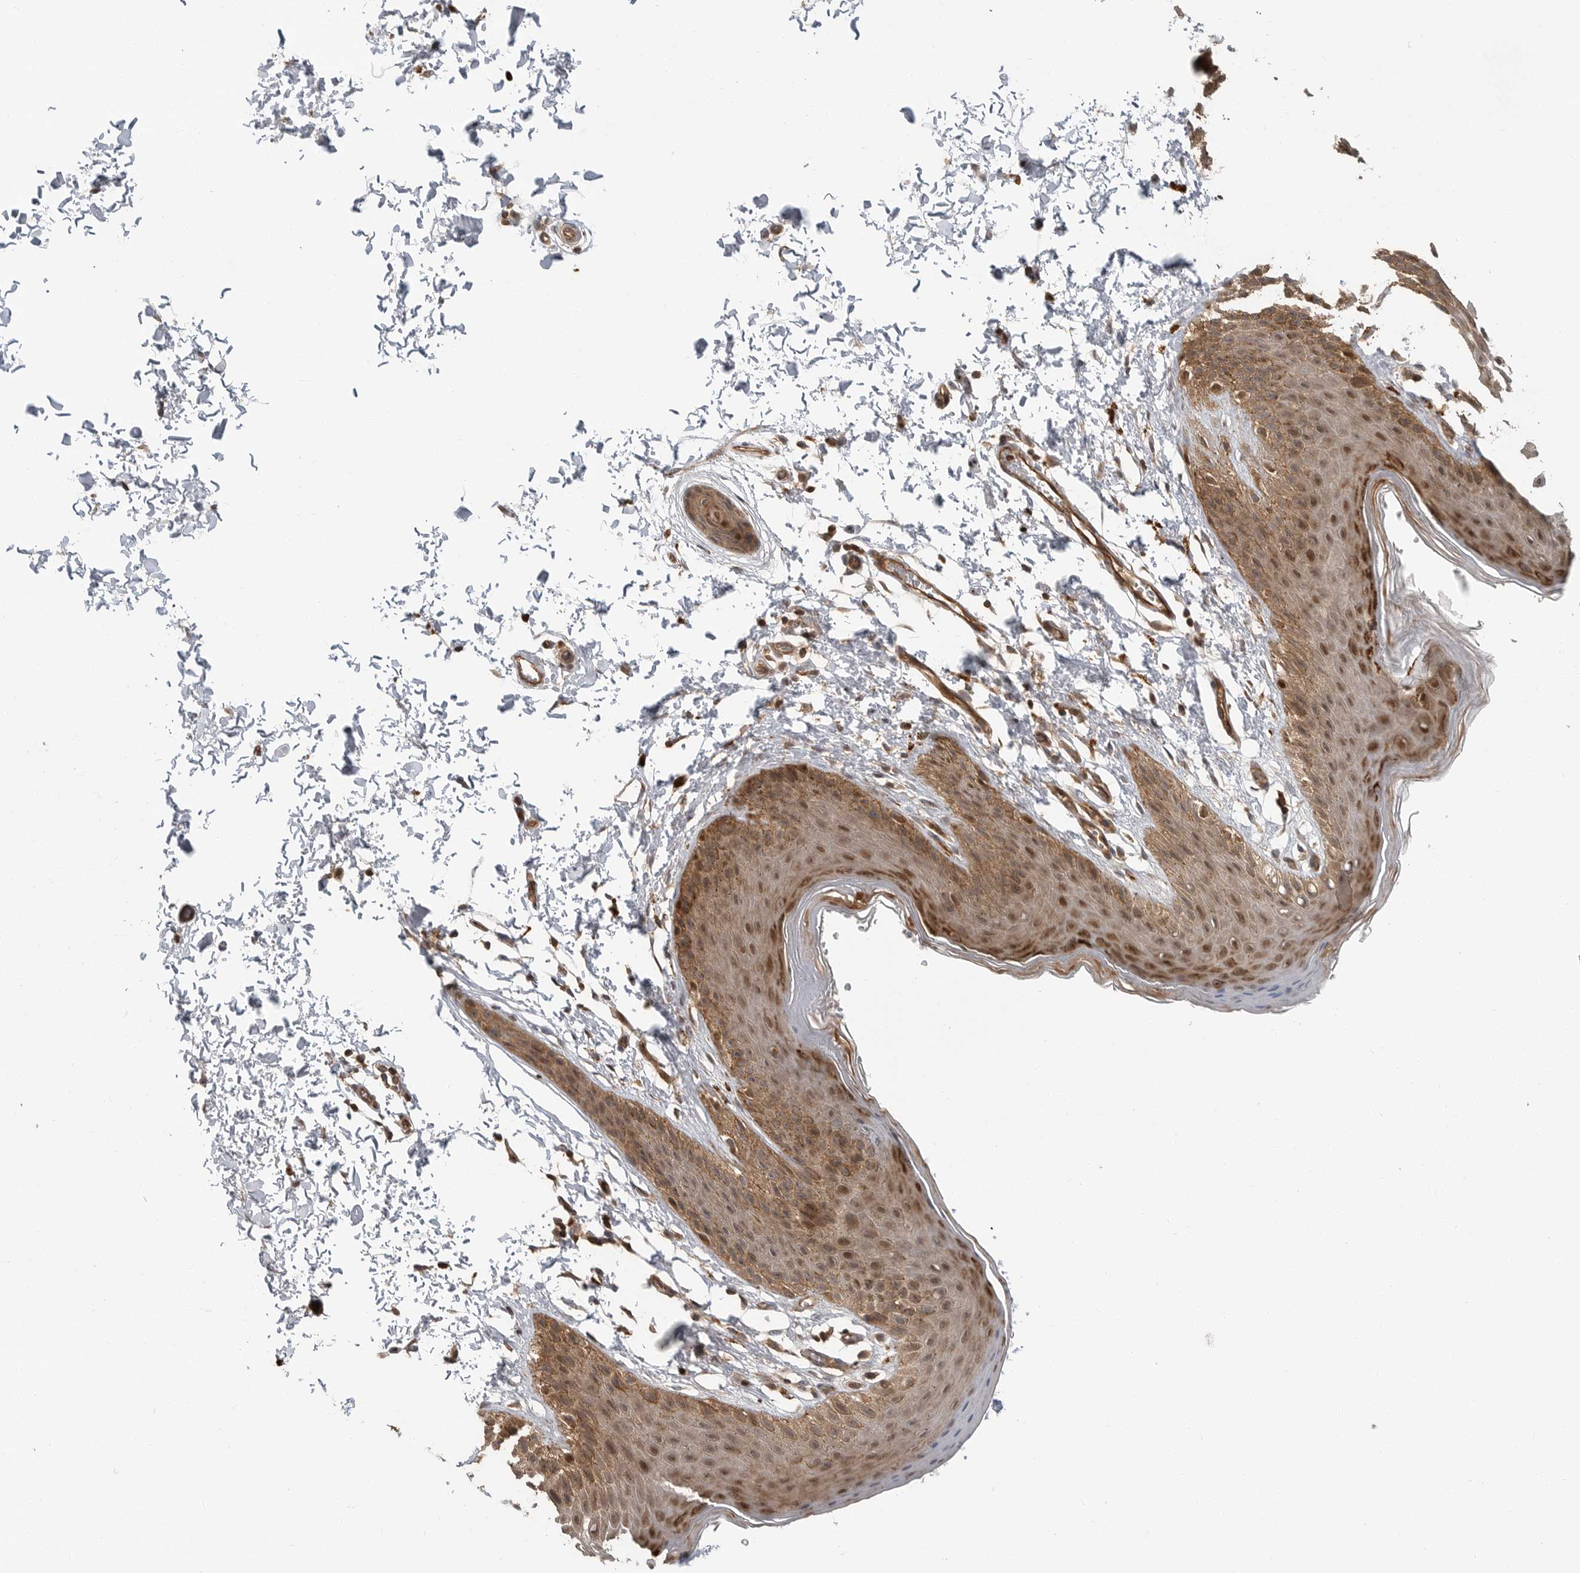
{"staining": {"intensity": "moderate", "quantity": ">75%", "location": "cytoplasmic/membranous,nuclear"}, "tissue": "skin", "cell_type": "Epidermal cells", "image_type": "normal", "snomed": [{"axis": "morphology", "description": "Normal tissue, NOS"}, {"axis": "topography", "description": "Anal"}, {"axis": "topography", "description": "Peripheral nerve tissue"}], "caption": "Benign skin exhibits moderate cytoplasmic/membranous,nuclear positivity in approximately >75% of epidermal cells.", "gene": "STRAP", "patient": {"sex": "male", "age": 44}}